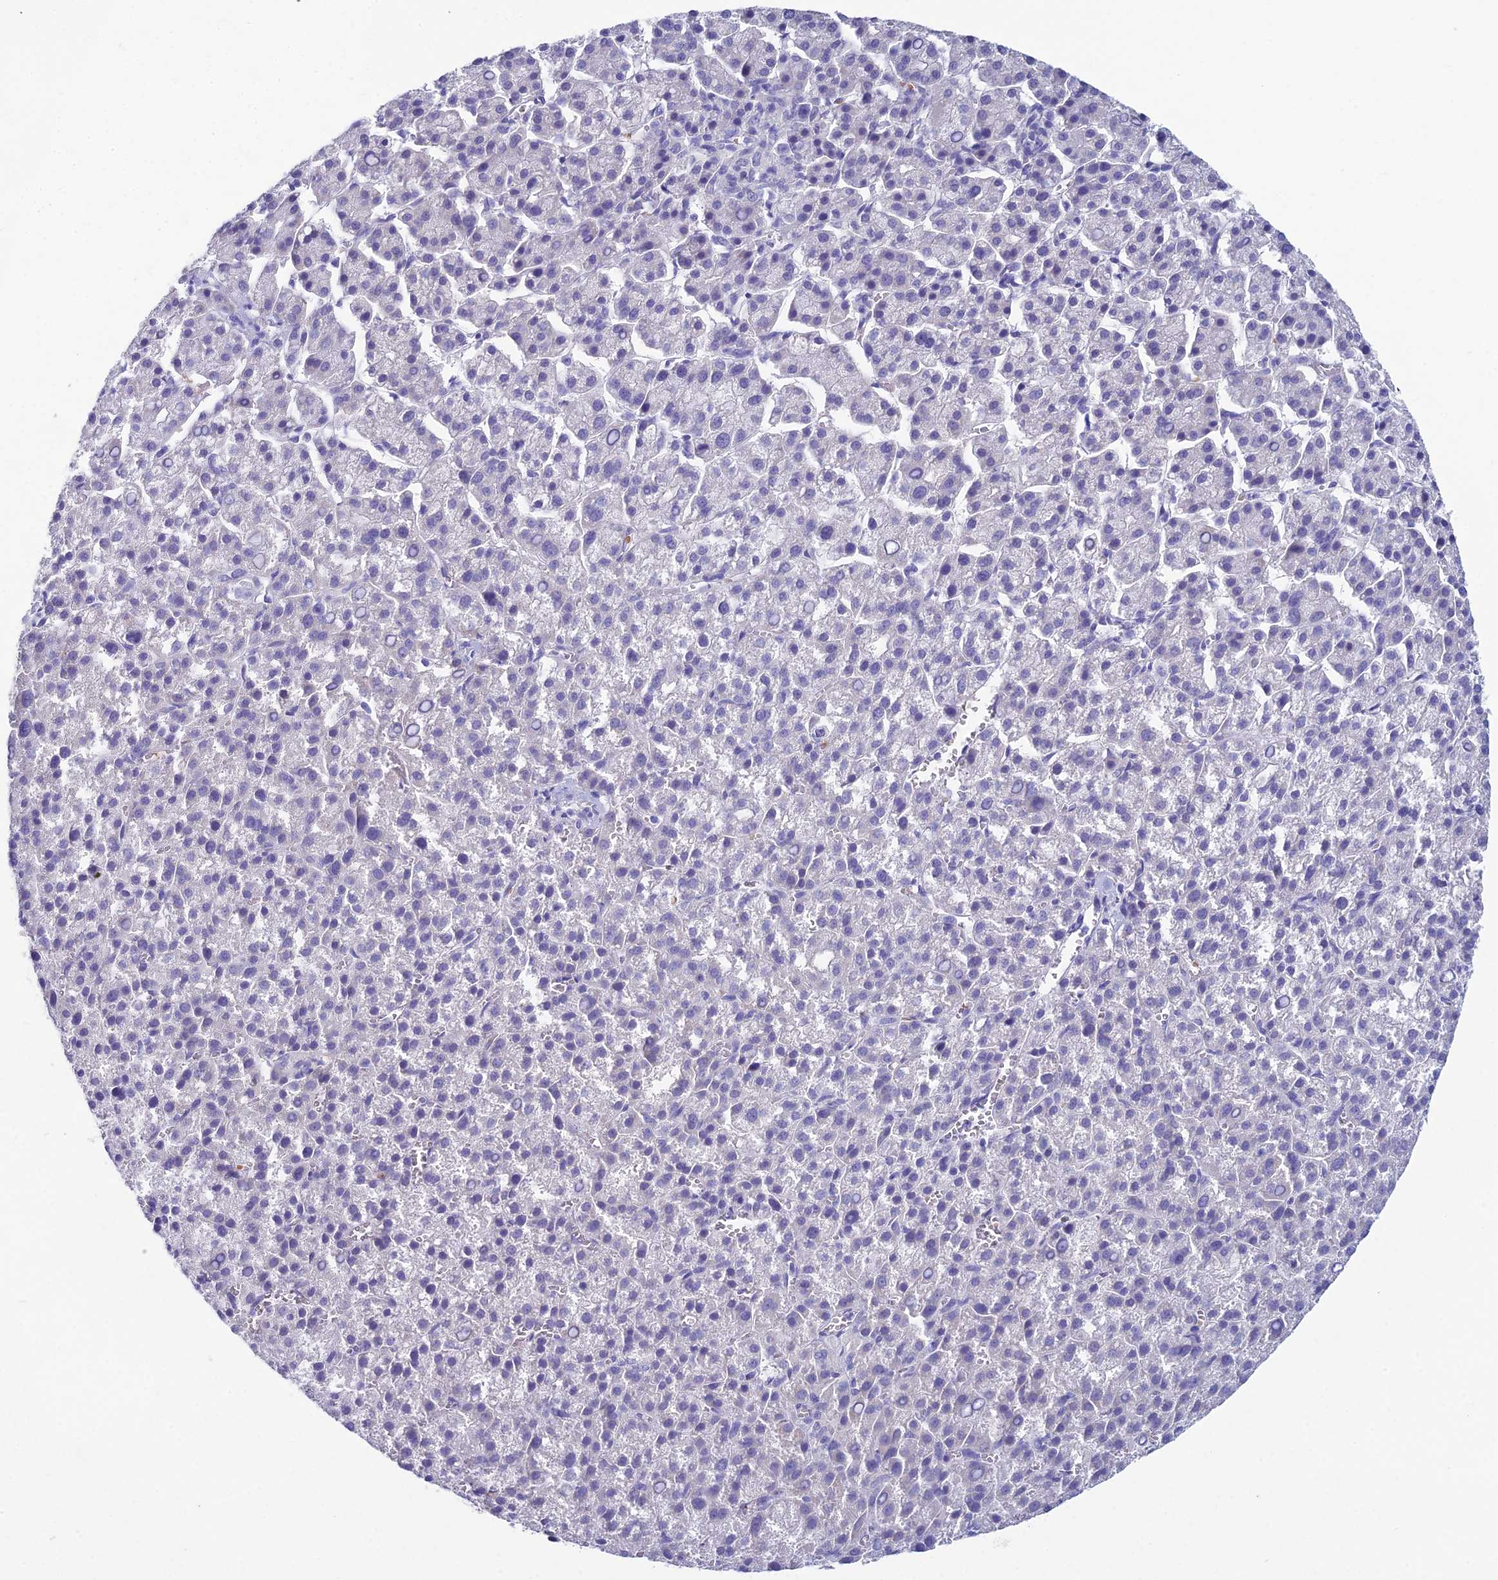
{"staining": {"intensity": "negative", "quantity": "none", "location": "none"}, "tissue": "liver cancer", "cell_type": "Tumor cells", "image_type": "cancer", "snomed": [{"axis": "morphology", "description": "Carcinoma, Hepatocellular, NOS"}, {"axis": "topography", "description": "Liver"}], "caption": "Immunohistochemical staining of human hepatocellular carcinoma (liver) displays no significant expression in tumor cells.", "gene": "ZNF564", "patient": {"sex": "female", "age": 58}}